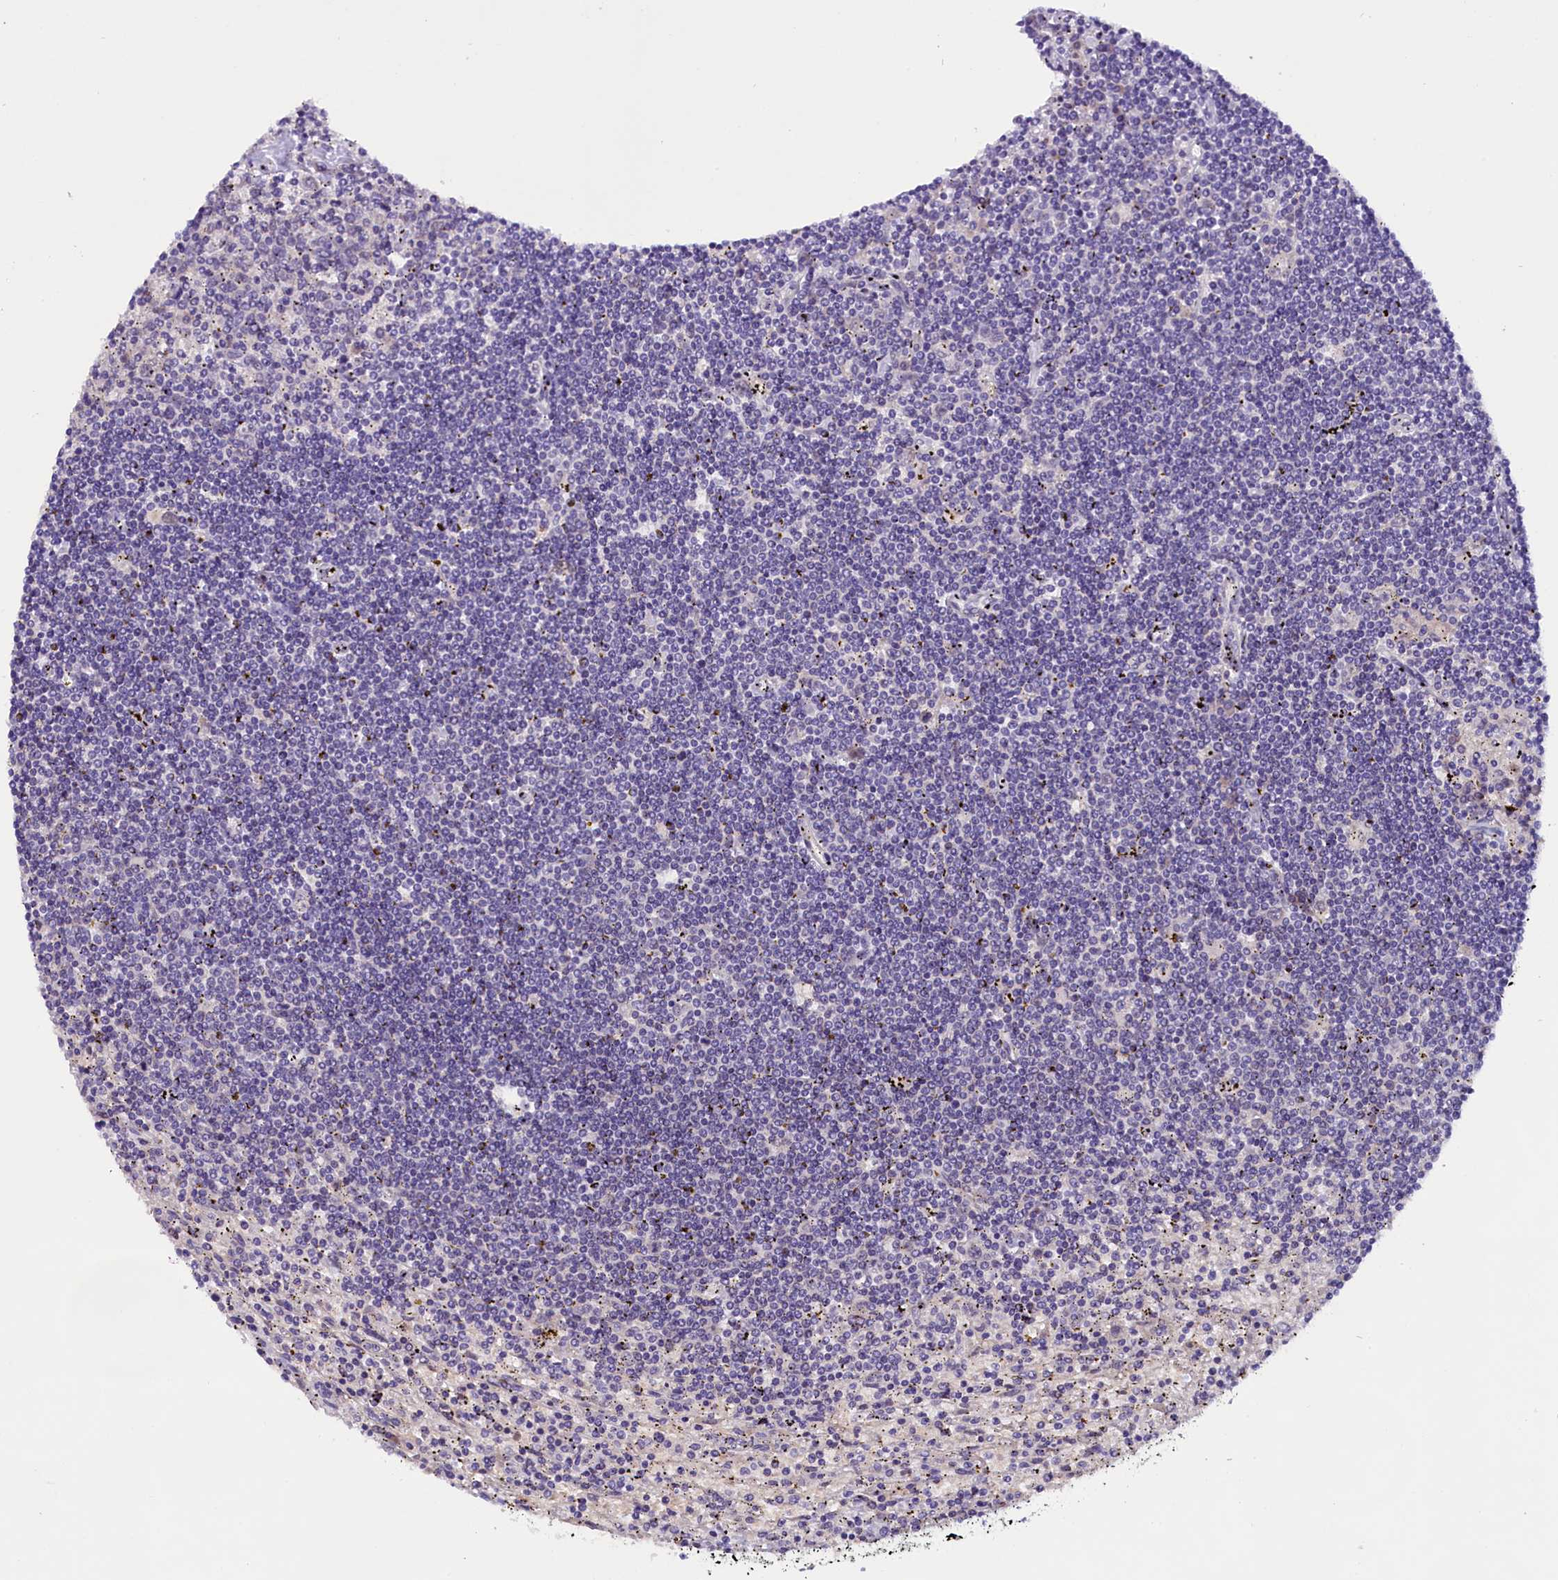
{"staining": {"intensity": "negative", "quantity": "none", "location": "none"}, "tissue": "lymphoma", "cell_type": "Tumor cells", "image_type": "cancer", "snomed": [{"axis": "morphology", "description": "Malignant lymphoma, non-Hodgkin's type, Low grade"}, {"axis": "topography", "description": "Spleen"}], "caption": "Immunohistochemistry (IHC) micrograph of neoplastic tissue: low-grade malignant lymphoma, non-Hodgkin's type stained with DAB (3,3'-diaminobenzidine) exhibits no significant protein expression in tumor cells. The staining was performed using DAB (3,3'-diaminobenzidine) to visualize the protein expression in brown, while the nuclei were stained in blue with hematoxylin (Magnification: 20x).", "gene": "C9orf40", "patient": {"sex": "male", "age": 76}}